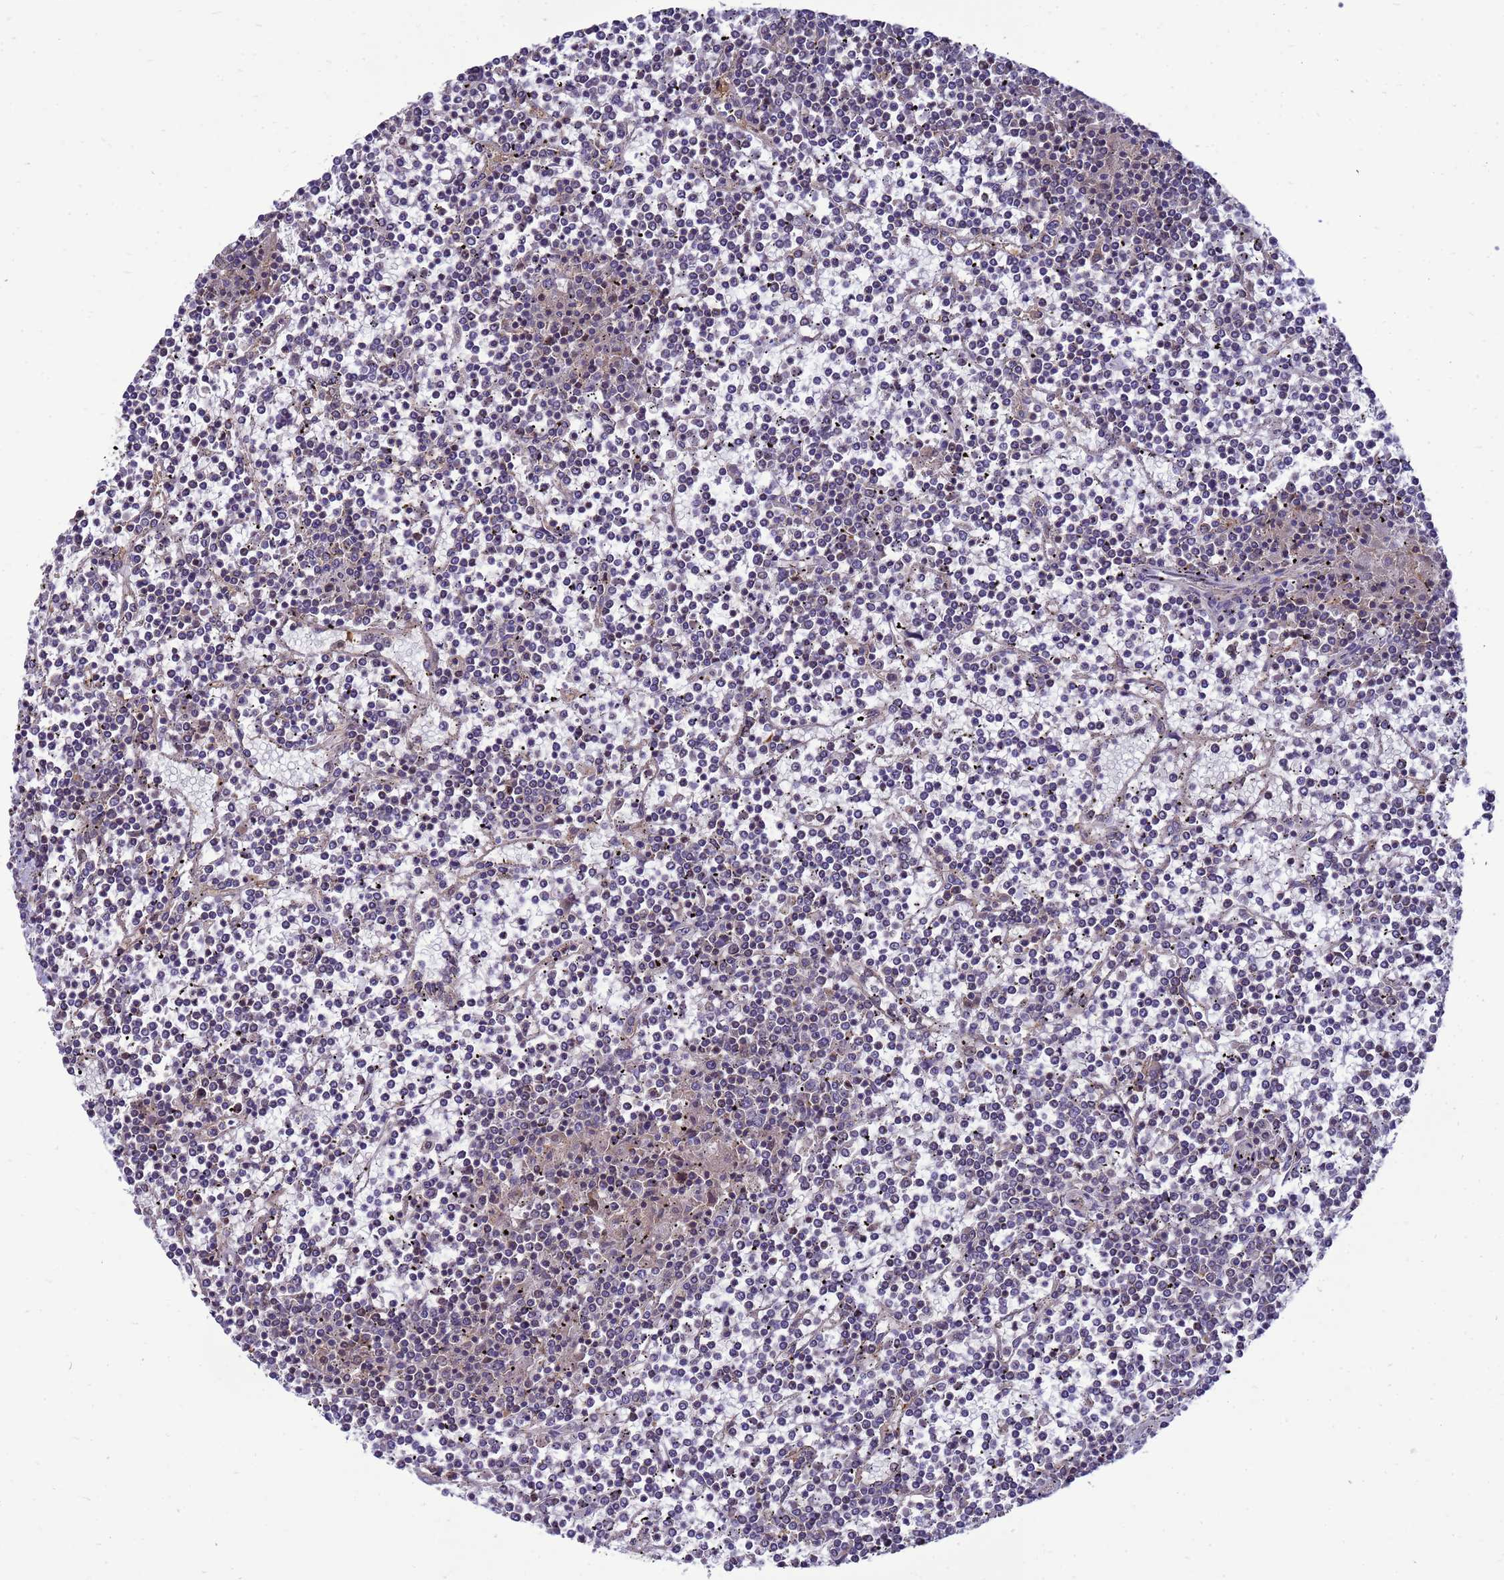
{"staining": {"intensity": "negative", "quantity": "none", "location": "none"}, "tissue": "lymphoma", "cell_type": "Tumor cells", "image_type": "cancer", "snomed": [{"axis": "morphology", "description": "Malignant lymphoma, non-Hodgkin's type, Low grade"}, {"axis": "topography", "description": "Spleen"}], "caption": "A high-resolution photomicrograph shows IHC staining of lymphoma, which demonstrates no significant staining in tumor cells. (DAB (3,3'-diaminobenzidine) immunohistochemistry (IHC) visualized using brightfield microscopy, high magnification).", "gene": "ENOPH1", "patient": {"sex": "female", "age": 19}}